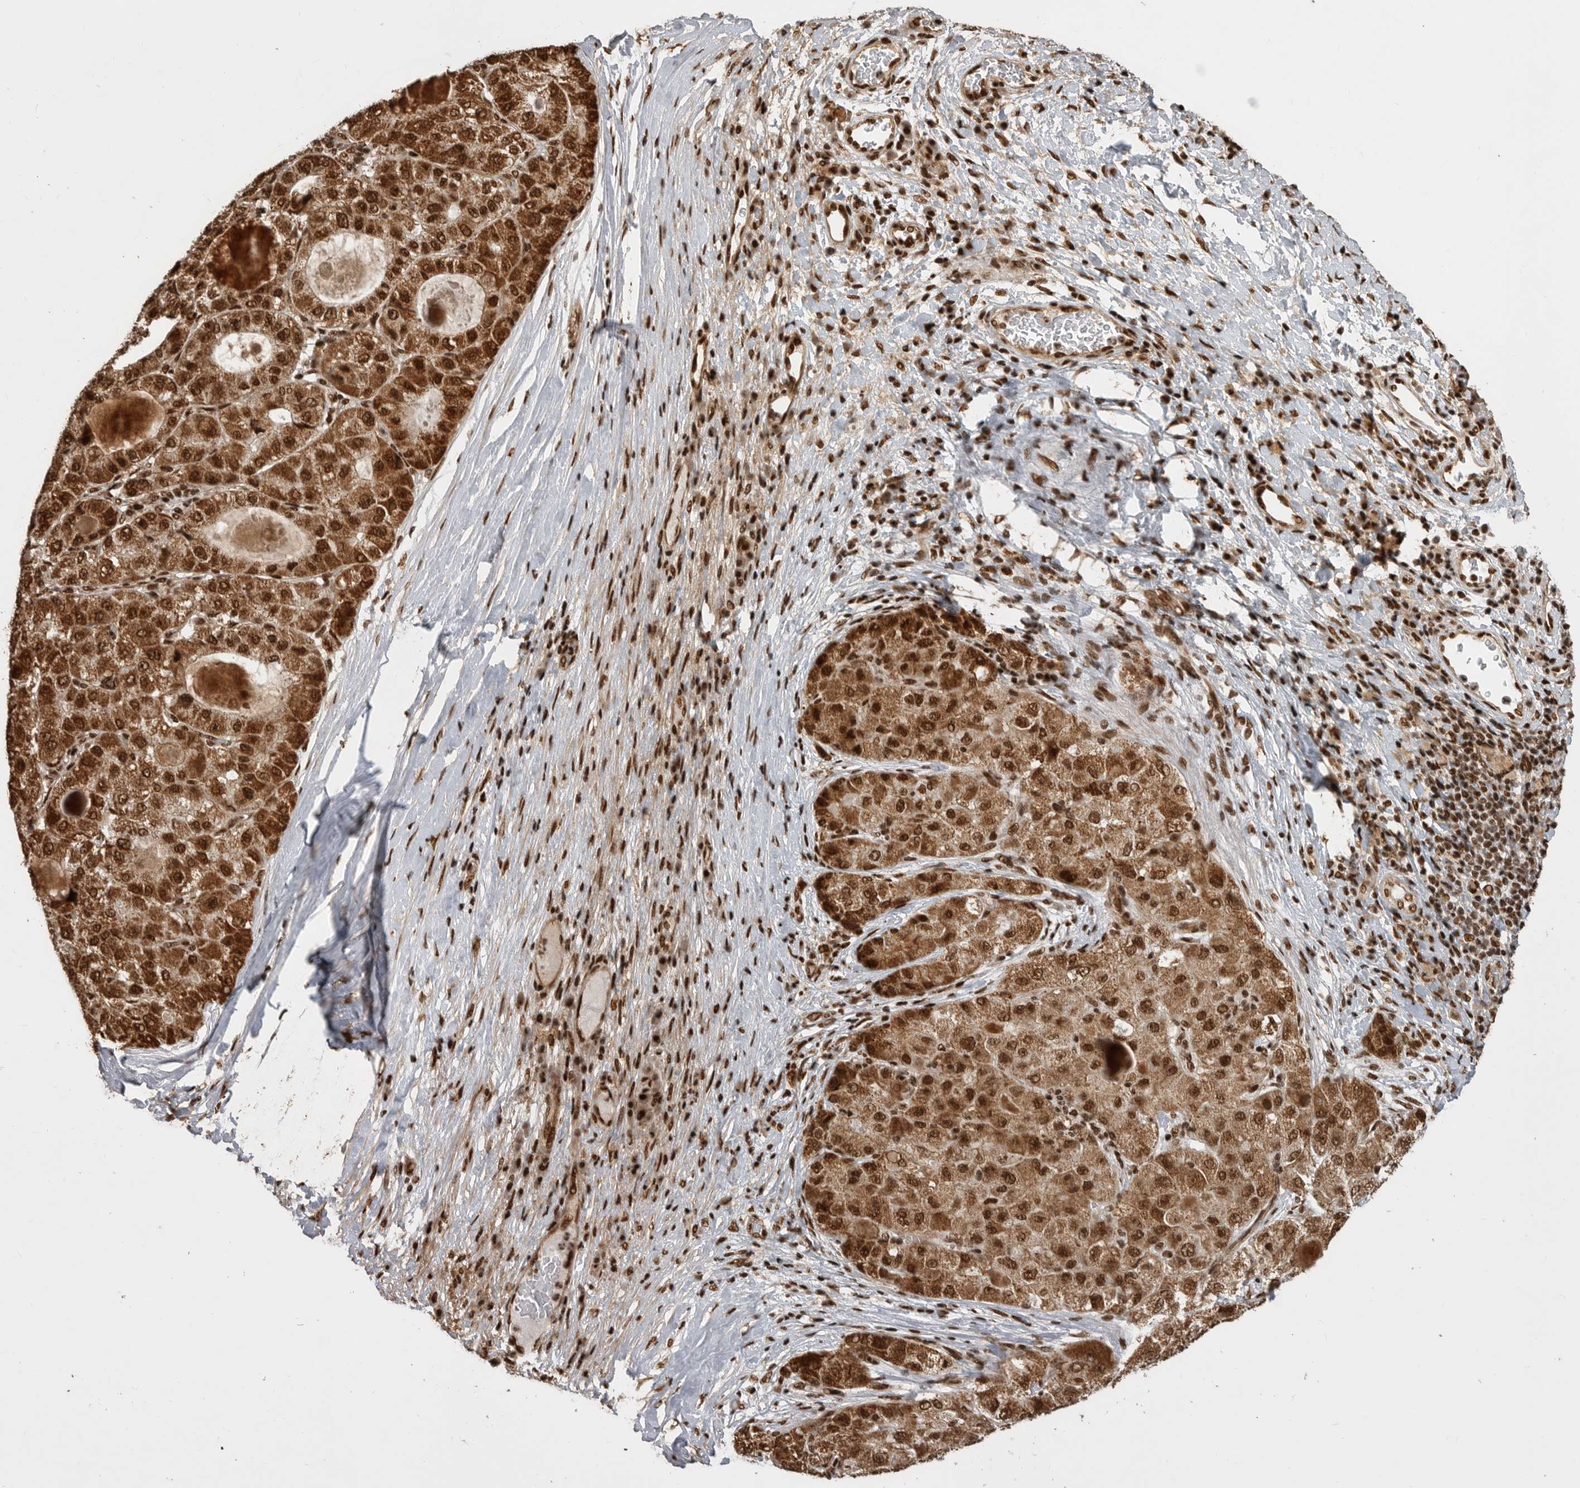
{"staining": {"intensity": "strong", "quantity": ">75%", "location": "cytoplasmic/membranous,nuclear"}, "tissue": "liver cancer", "cell_type": "Tumor cells", "image_type": "cancer", "snomed": [{"axis": "morphology", "description": "Carcinoma, Hepatocellular, NOS"}, {"axis": "topography", "description": "Liver"}], "caption": "IHC micrograph of human liver cancer stained for a protein (brown), which shows high levels of strong cytoplasmic/membranous and nuclear positivity in approximately >75% of tumor cells.", "gene": "PPP1R8", "patient": {"sex": "male", "age": 80}}